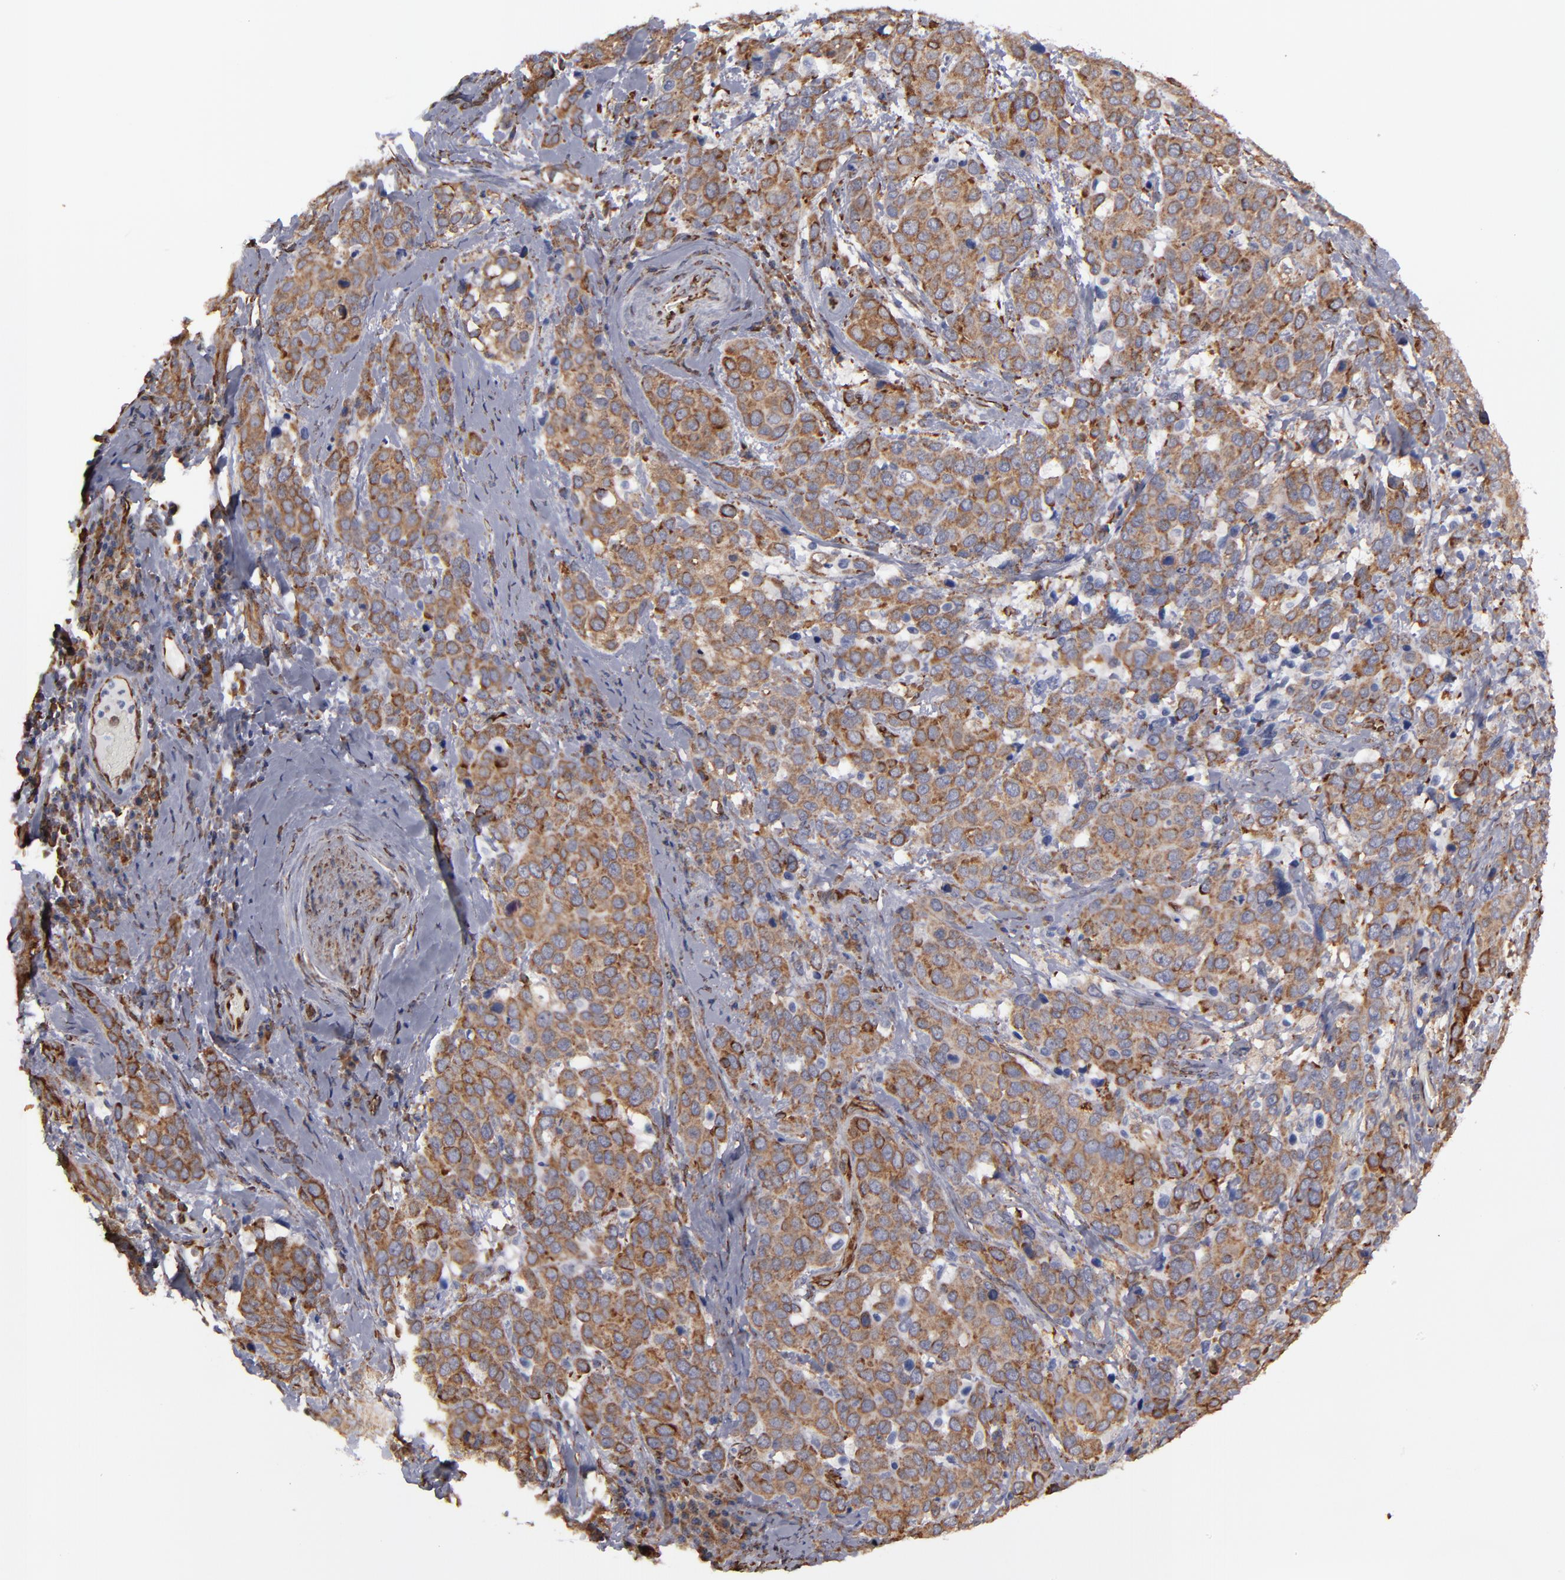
{"staining": {"intensity": "moderate", "quantity": ">75%", "location": "cytoplasmic/membranous"}, "tissue": "cervical cancer", "cell_type": "Tumor cells", "image_type": "cancer", "snomed": [{"axis": "morphology", "description": "Squamous cell carcinoma, NOS"}, {"axis": "topography", "description": "Cervix"}], "caption": "Cervical cancer stained for a protein displays moderate cytoplasmic/membranous positivity in tumor cells. (DAB (3,3'-diaminobenzidine) IHC, brown staining for protein, blue staining for nuclei).", "gene": "KTN1", "patient": {"sex": "female", "age": 54}}